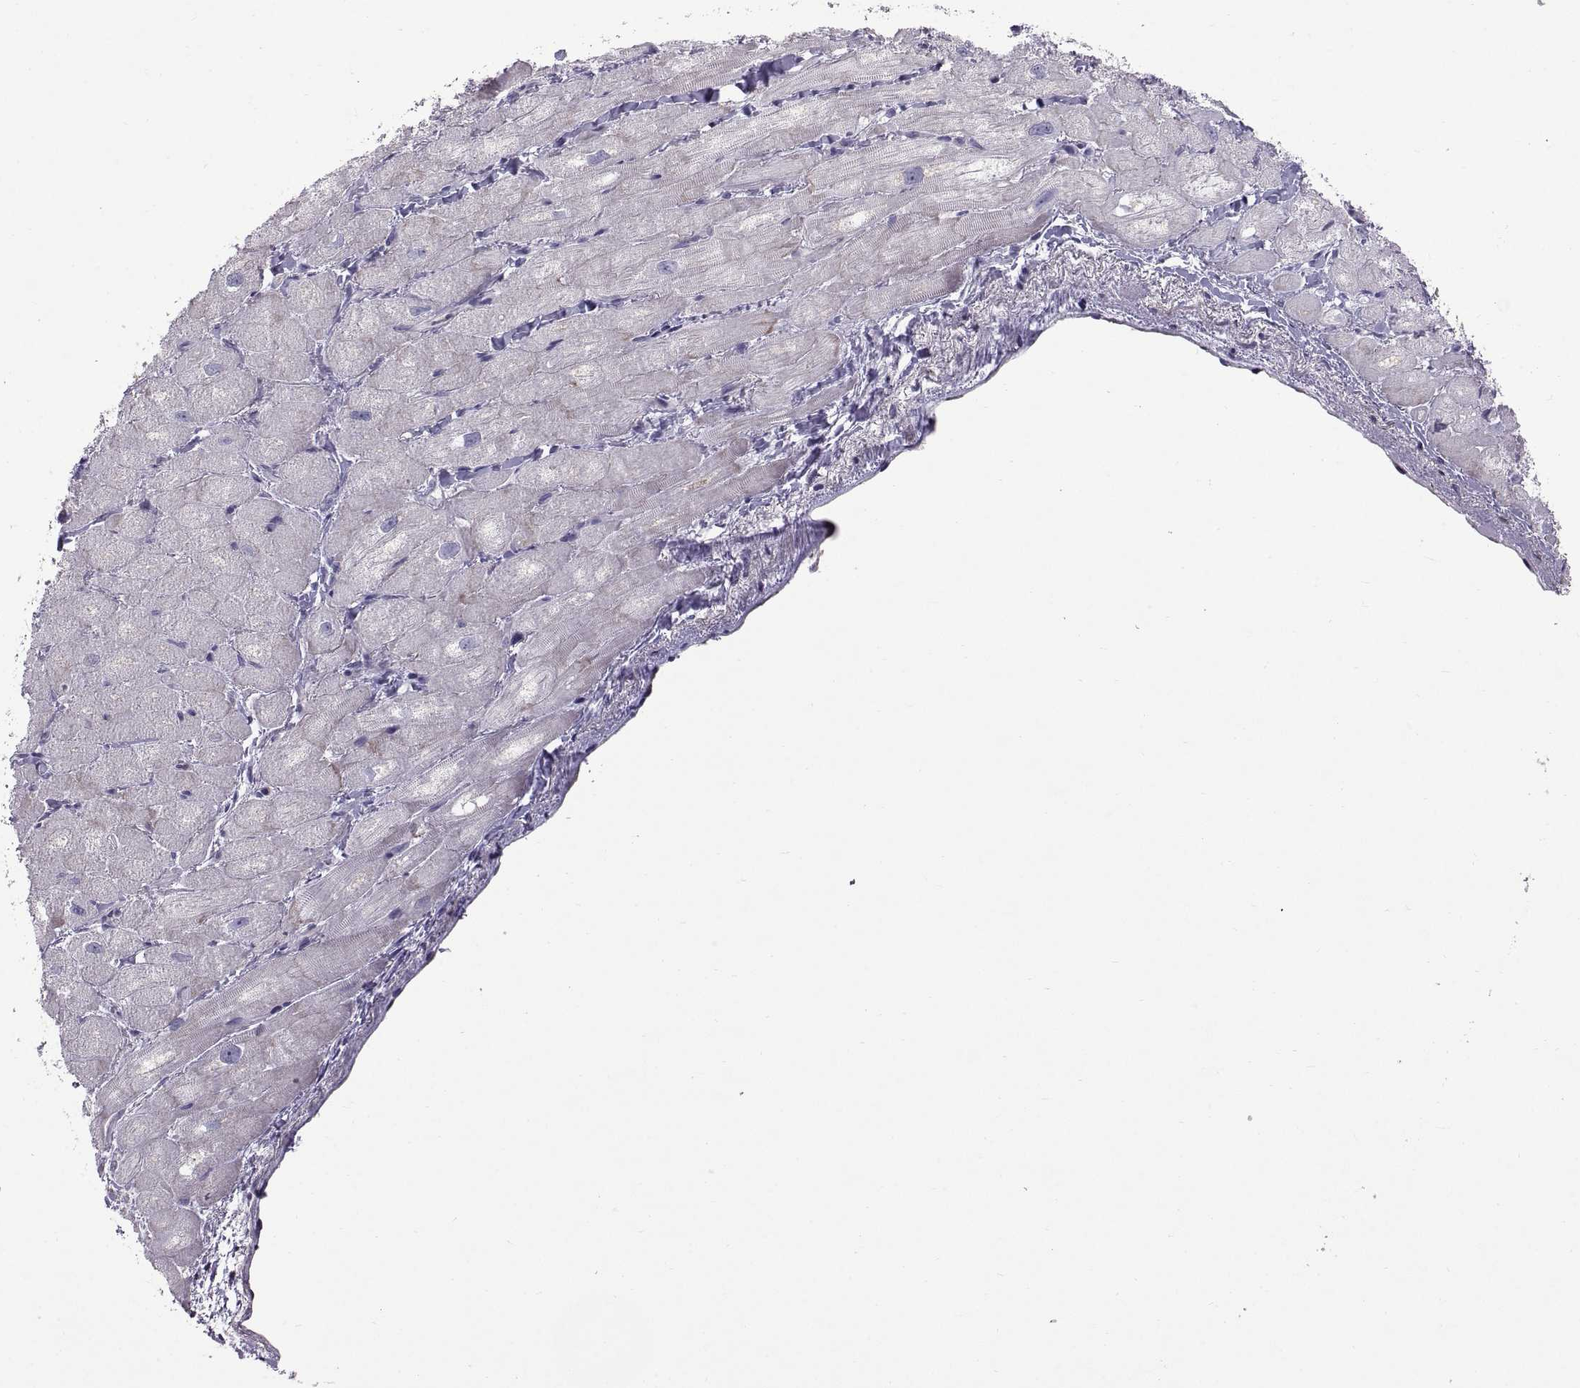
{"staining": {"intensity": "negative", "quantity": "none", "location": "none"}, "tissue": "heart muscle", "cell_type": "Cardiomyocytes", "image_type": "normal", "snomed": [{"axis": "morphology", "description": "Normal tissue, NOS"}, {"axis": "topography", "description": "Heart"}], "caption": "An image of heart muscle stained for a protein displays no brown staining in cardiomyocytes.", "gene": "ARSL", "patient": {"sex": "male", "age": 60}}